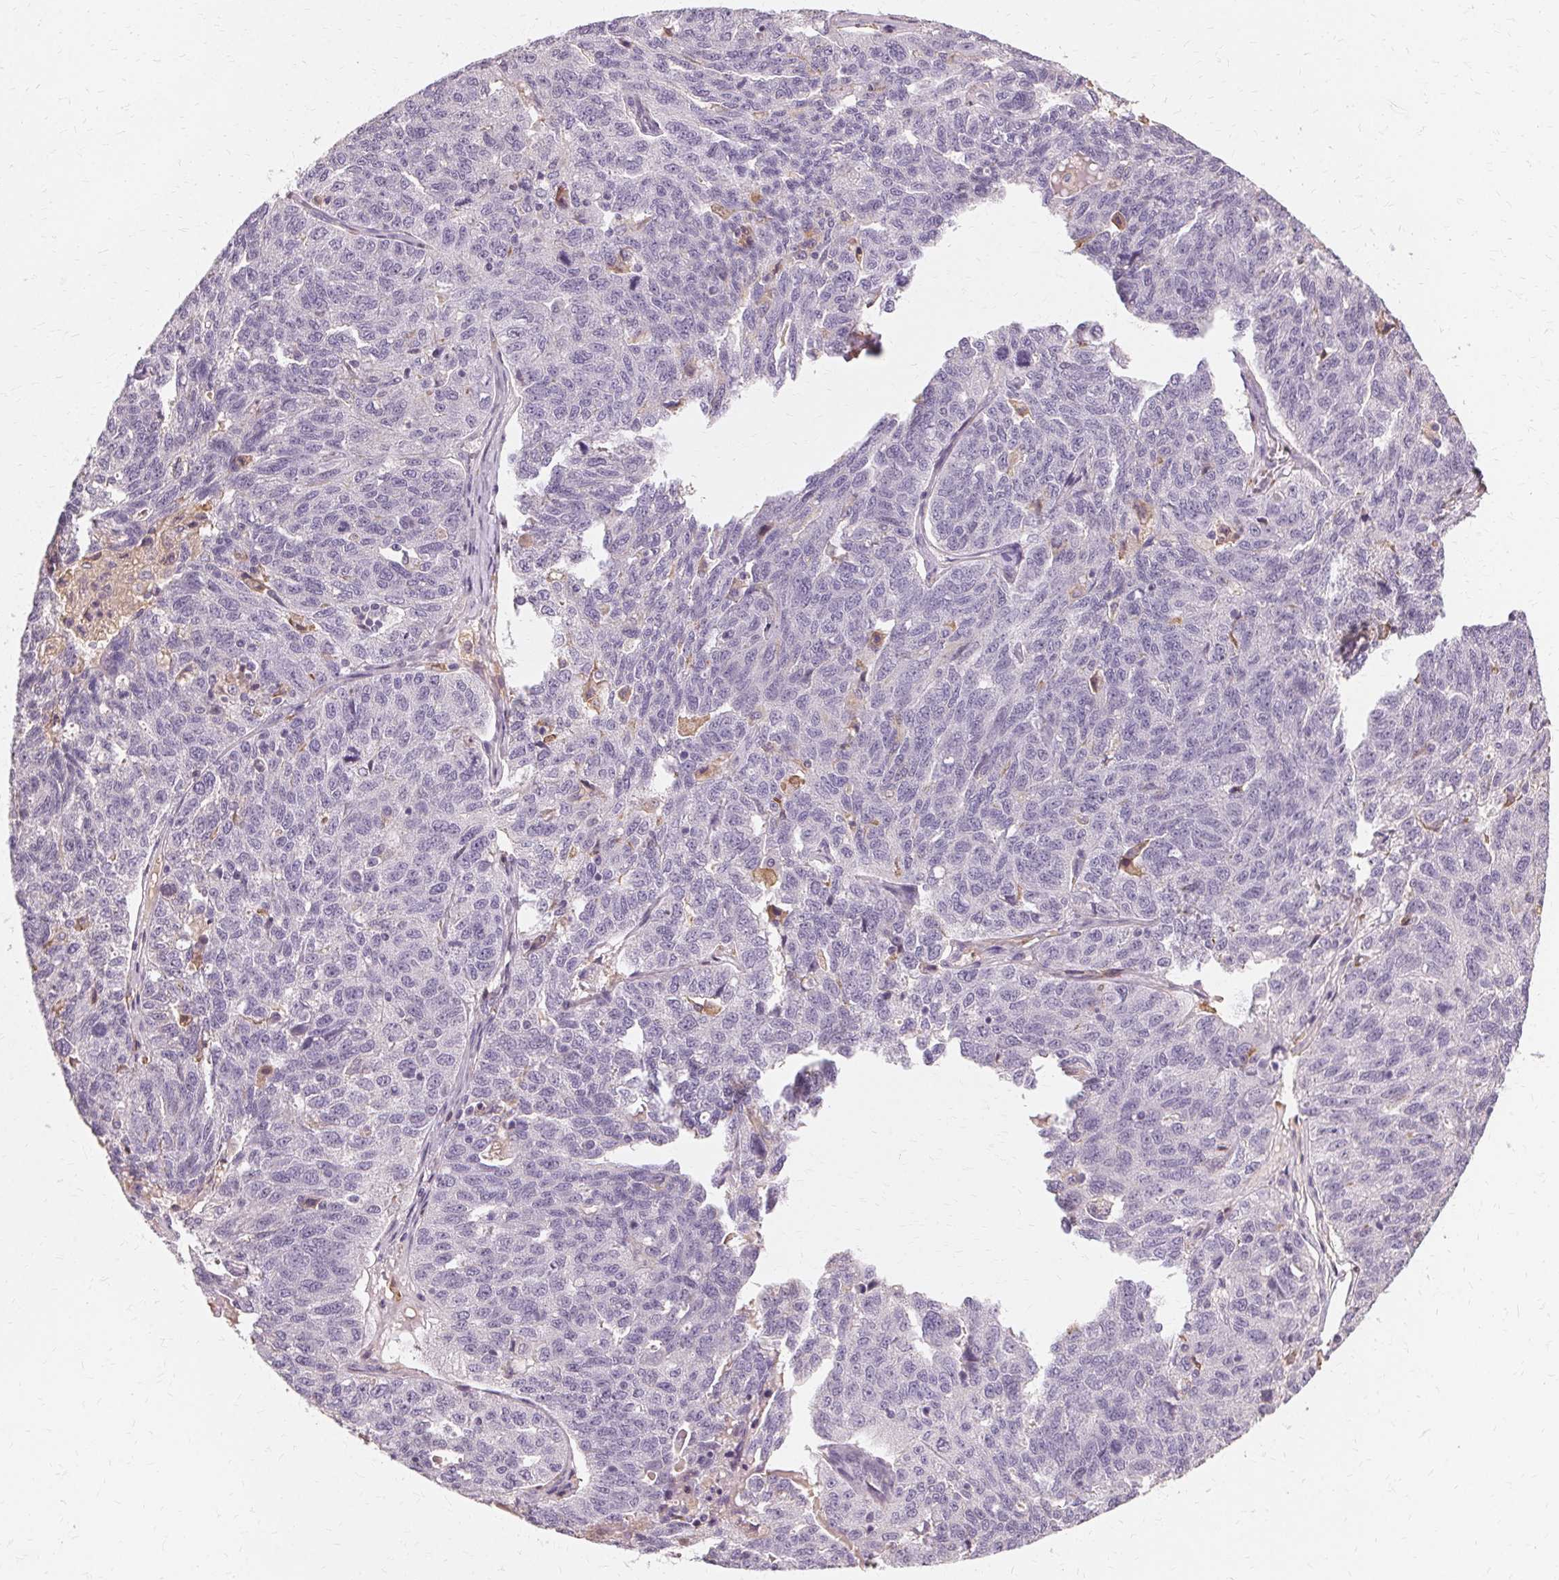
{"staining": {"intensity": "negative", "quantity": "none", "location": "none"}, "tissue": "ovarian cancer", "cell_type": "Tumor cells", "image_type": "cancer", "snomed": [{"axis": "morphology", "description": "Cystadenocarcinoma, serous, NOS"}, {"axis": "topography", "description": "Ovary"}], "caption": "Serous cystadenocarcinoma (ovarian) was stained to show a protein in brown. There is no significant positivity in tumor cells. (IHC, brightfield microscopy, high magnification).", "gene": "IFNGR1", "patient": {"sex": "female", "age": 71}}